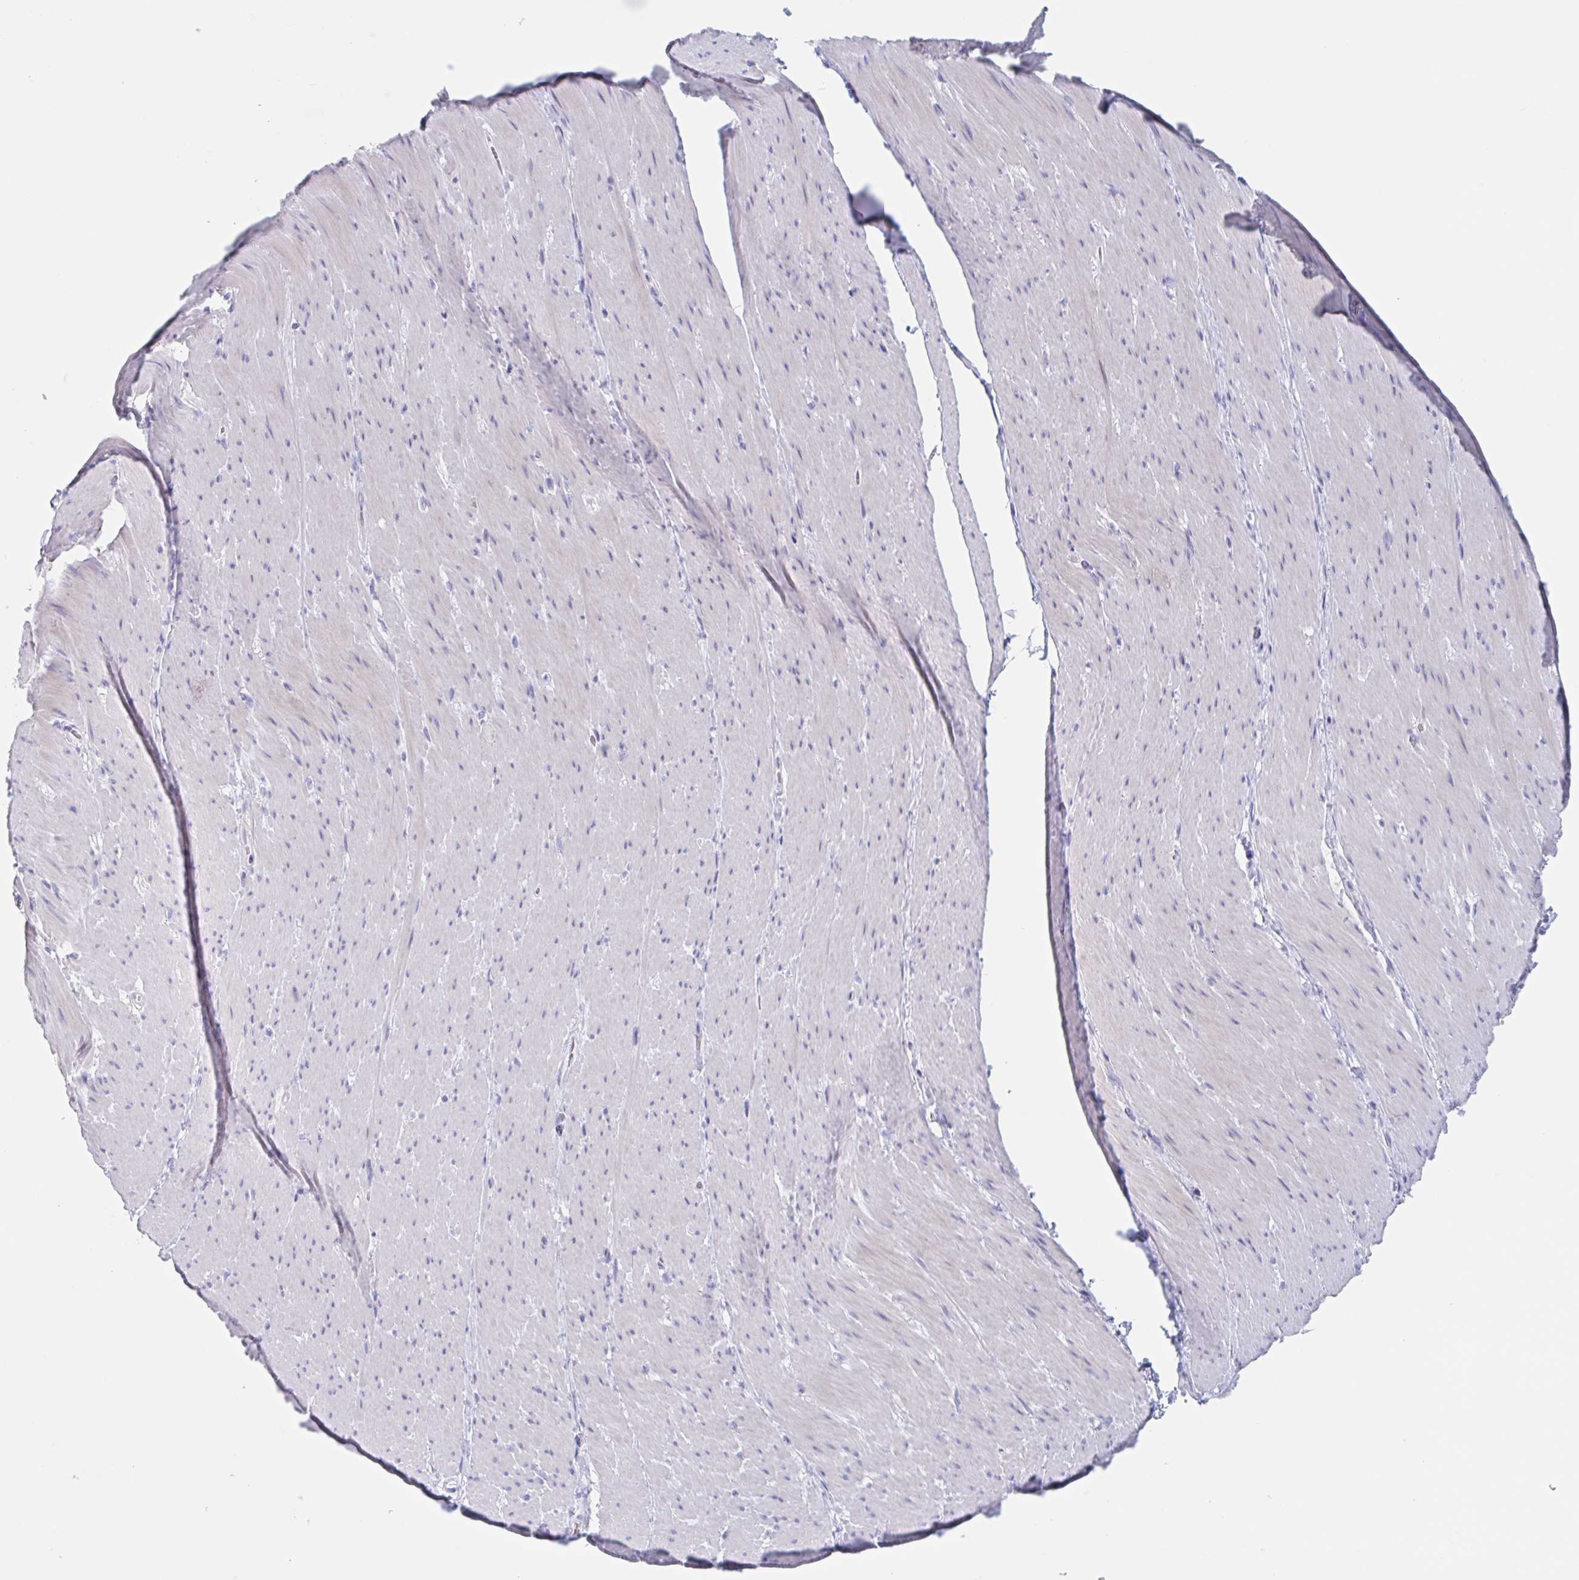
{"staining": {"intensity": "negative", "quantity": "none", "location": "none"}, "tissue": "smooth muscle", "cell_type": "Smooth muscle cells", "image_type": "normal", "snomed": [{"axis": "morphology", "description": "Normal tissue, NOS"}, {"axis": "topography", "description": "Smooth muscle"}, {"axis": "topography", "description": "Rectum"}], "caption": "Immunohistochemistry image of unremarkable smooth muscle: human smooth muscle stained with DAB (3,3'-diaminobenzidine) exhibits no significant protein positivity in smooth muscle cells.", "gene": "NOXRED1", "patient": {"sex": "male", "age": 53}}